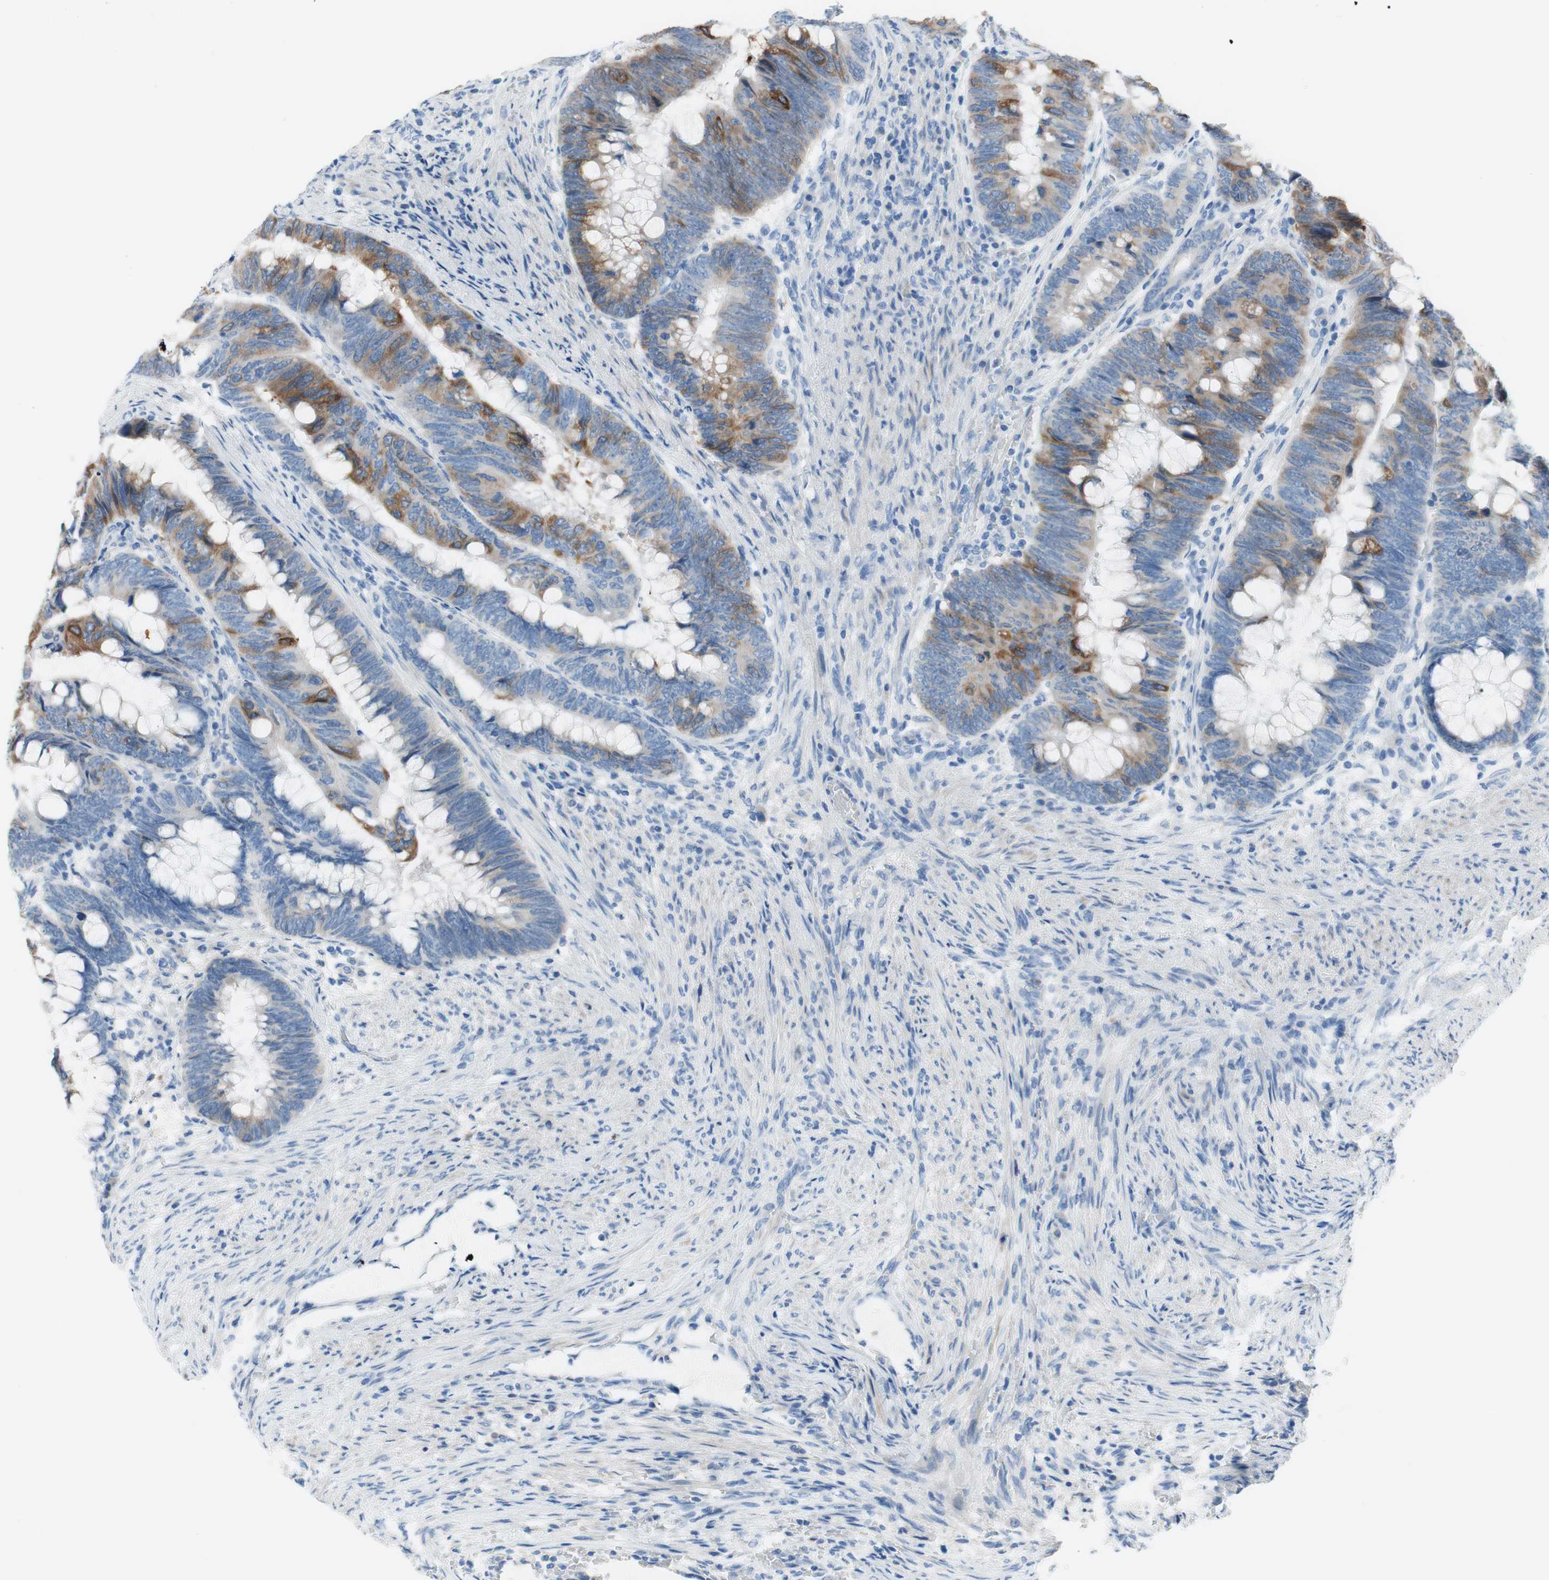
{"staining": {"intensity": "moderate", "quantity": "25%-75%", "location": "cytoplasmic/membranous"}, "tissue": "colorectal cancer", "cell_type": "Tumor cells", "image_type": "cancer", "snomed": [{"axis": "morphology", "description": "Normal tissue, NOS"}, {"axis": "morphology", "description": "Adenocarcinoma, NOS"}, {"axis": "topography", "description": "Rectum"}, {"axis": "topography", "description": "Peripheral nerve tissue"}], "caption": "This is an image of immunohistochemistry (IHC) staining of adenocarcinoma (colorectal), which shows moderate positivity in the cytoplasmic/membranous of tumor cells.", "gene": "FDFT1", "patient": {"sex": "male", "age": 92}}